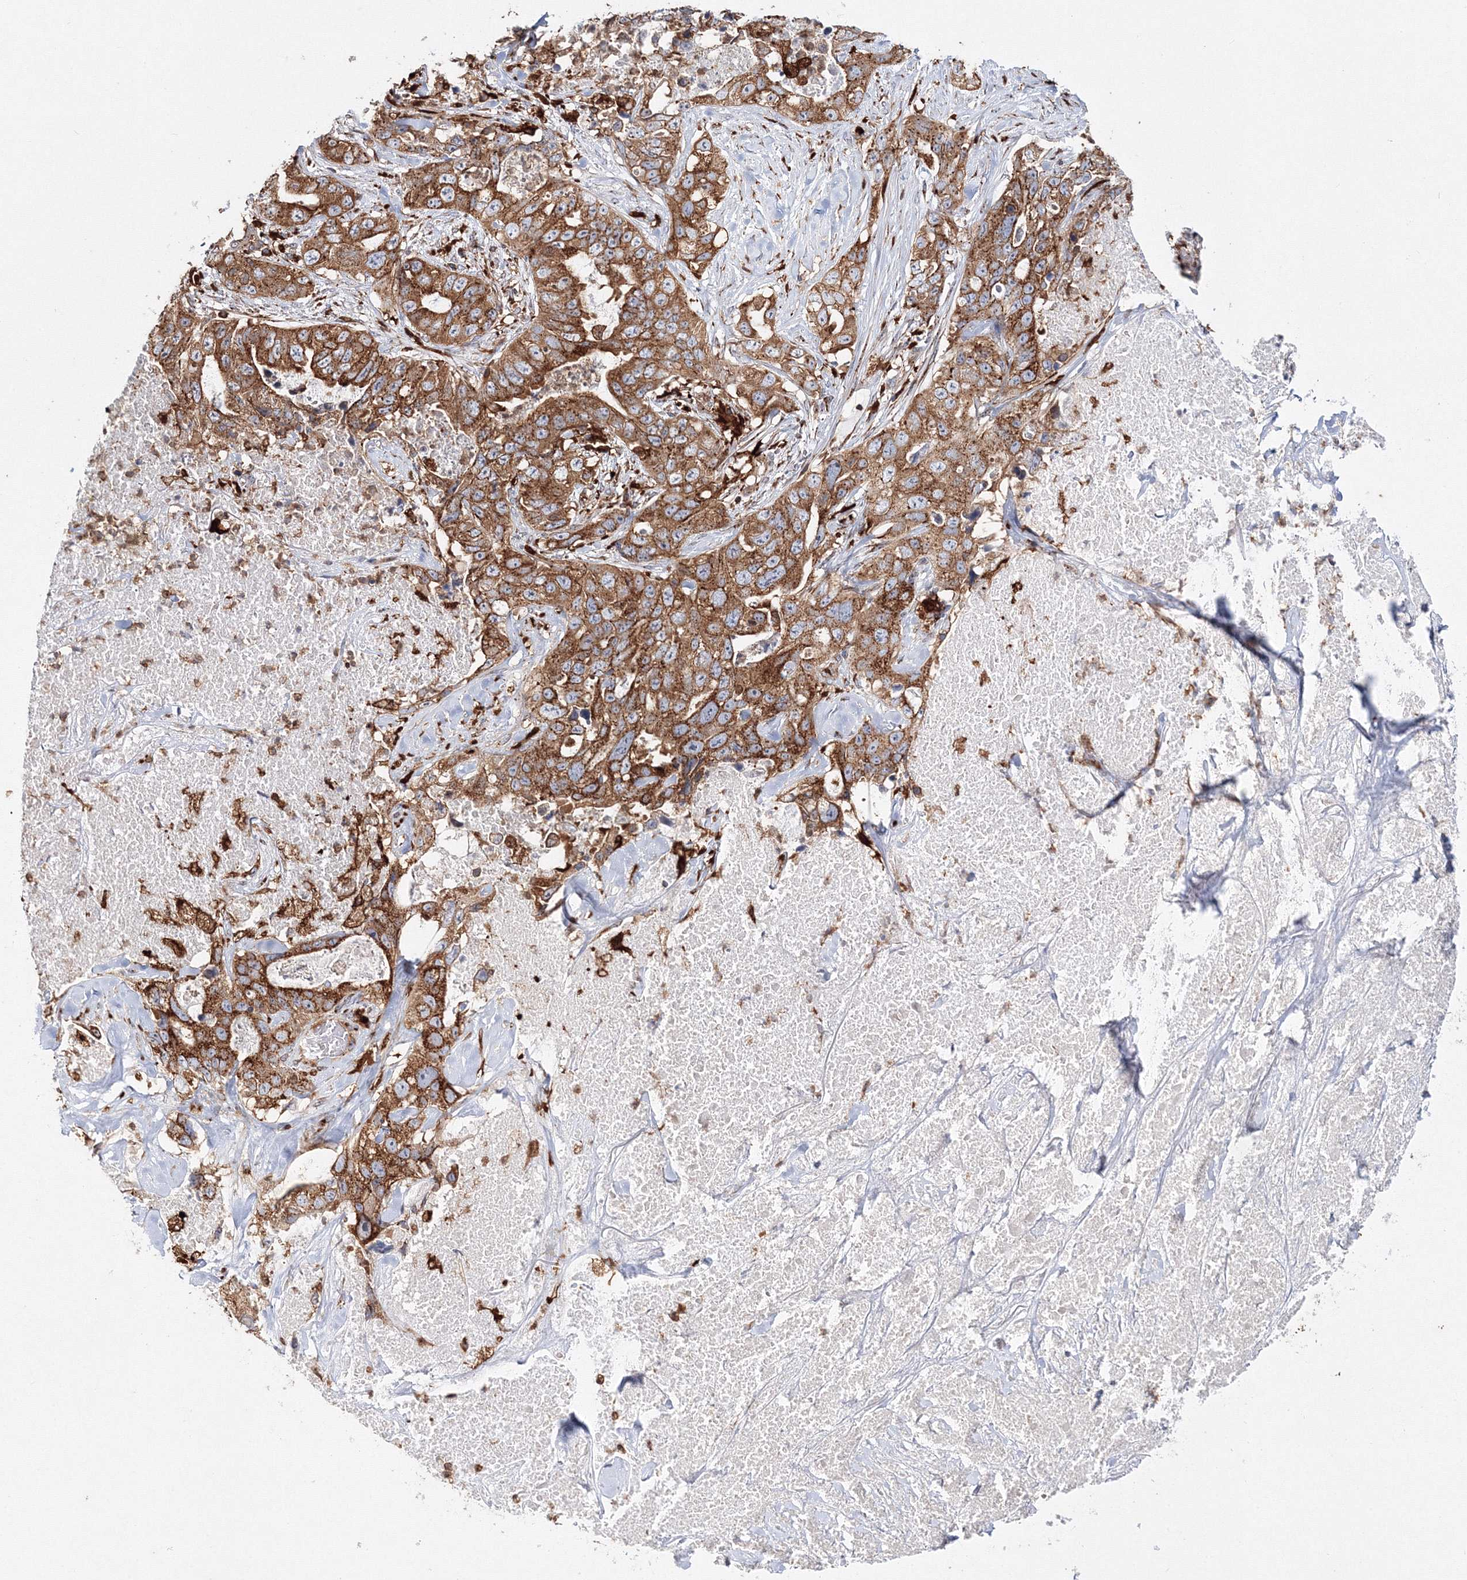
{"staining": {"intensity": "moderate", "quantity": ">75%", "location": "cytoplasmic/membranous"}, "tissue": "lung cancer", "cell_type": "Tumor cells", "image_type": "cancer", "snomed": [{"axis": "morphology", "description": "Adenocarcinoma, NOS"}, {"axis": "topography", "description": "Lung"}], "caption": "Protein analysis of lung cancer (adenocarcinoma) tissue displays moderate cytoplasmic/membranous staining in approximately >75% of tumor cells.", "gene": "ARCN1", "patient": {"sex": "female", "age": 51}}